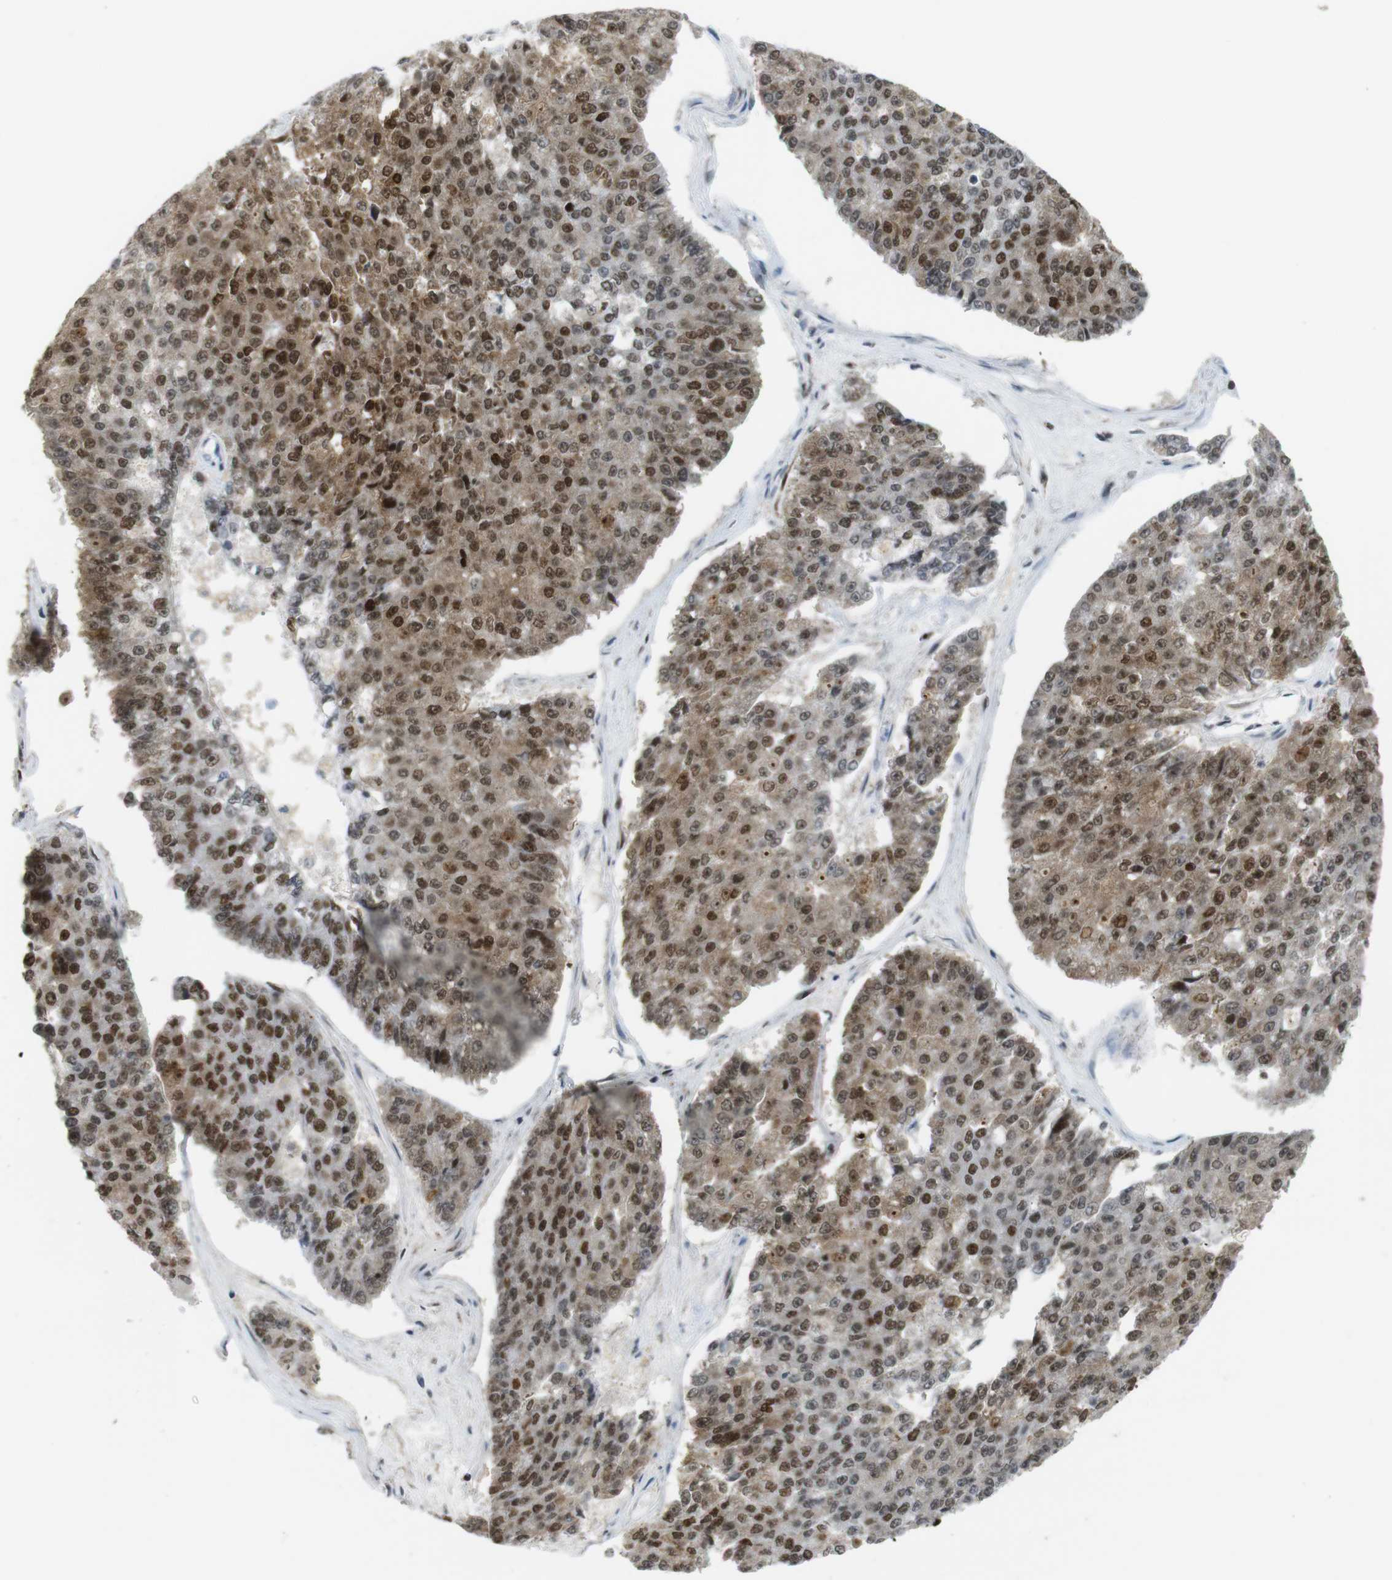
{"staining": {"intensity": "moderate", "quantity": ">75%", "location": "cytoplasmic/membranous,nuclear"}, "tissue": "pancreatic cancer", "cell_type": "Tumor cells", "image_type": "cancer", "snomed": [{"axis": "morphology", "description": "Adenocarcinoma, NOS"}, {"axis": "topography", "description": "Pancreas"}], "caption": "An immunohistochemistry photomicrograph of tumor tissue is shown. Protein staining in brown shows moderate cytoplasmic/membranous and nuclear positivity in pancreatic cancer (adenocarcinoma) within tumor cells. The staining is performed using DAB brown chromogen to label protein expression. The nuclei are counter-stained blue using hematoxylin.", "gene": "RIOX2", "patient": {"sex": "male", "age": 50}}